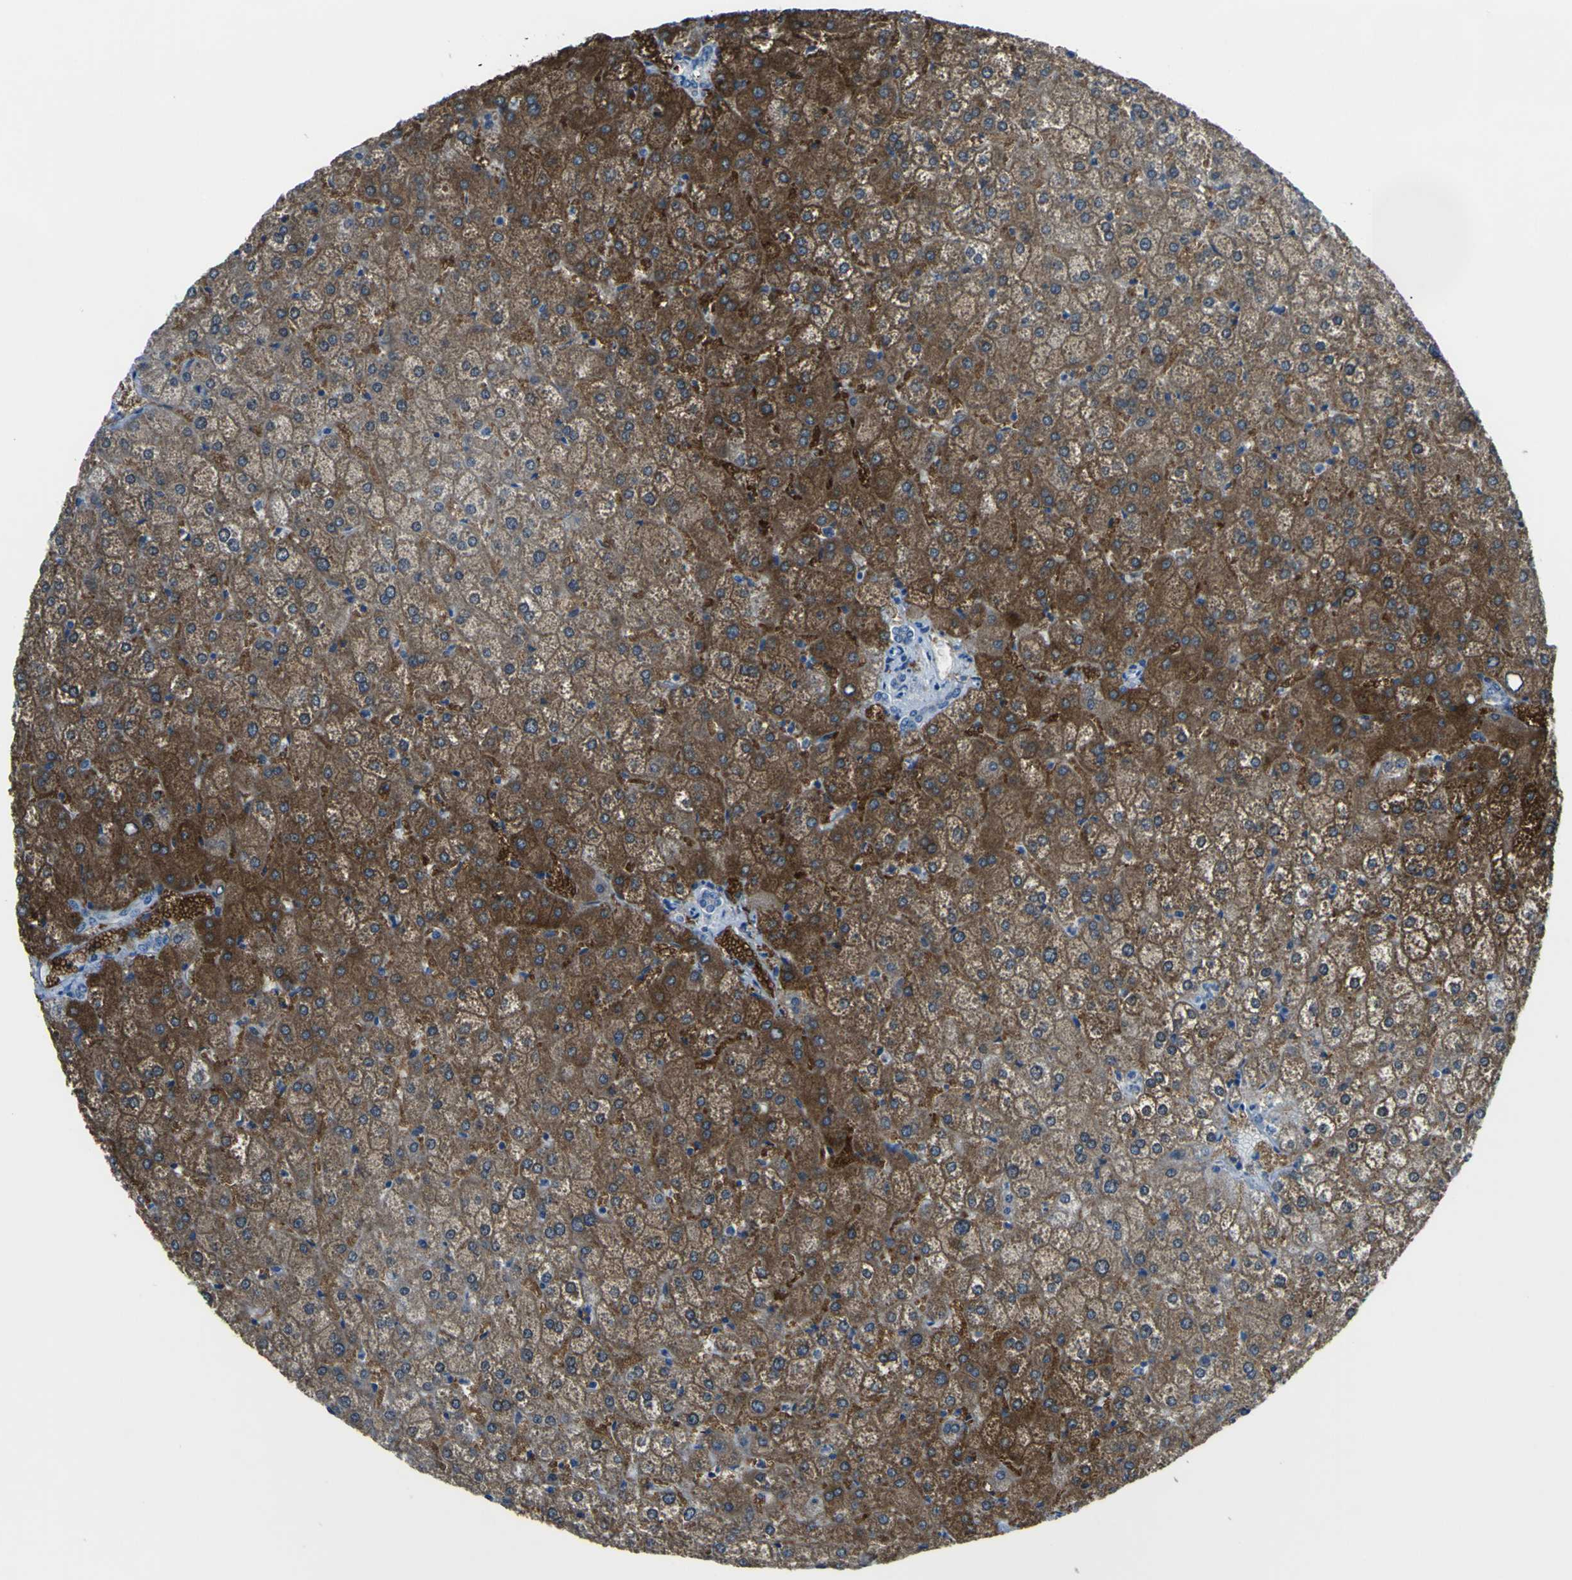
{"staining": {"intensity": "negative", "quantity": "none", "location": "none"}, "tissue": "liver", "cell_type": "Cholangiocytes", "image_type": "normal", "snomed": [{"axis": "morphology", "description": "Normal tissue, NOS"}, {"axis": "topography", "description": "Liver"}], "caption": "High power microscopy image of an immunohistochemistry histopathology image of benign liver, revealing no significant staining in cholangiocytes.", "gene": "PHKG1", "patient": {"sex": "female", "age": 32}}